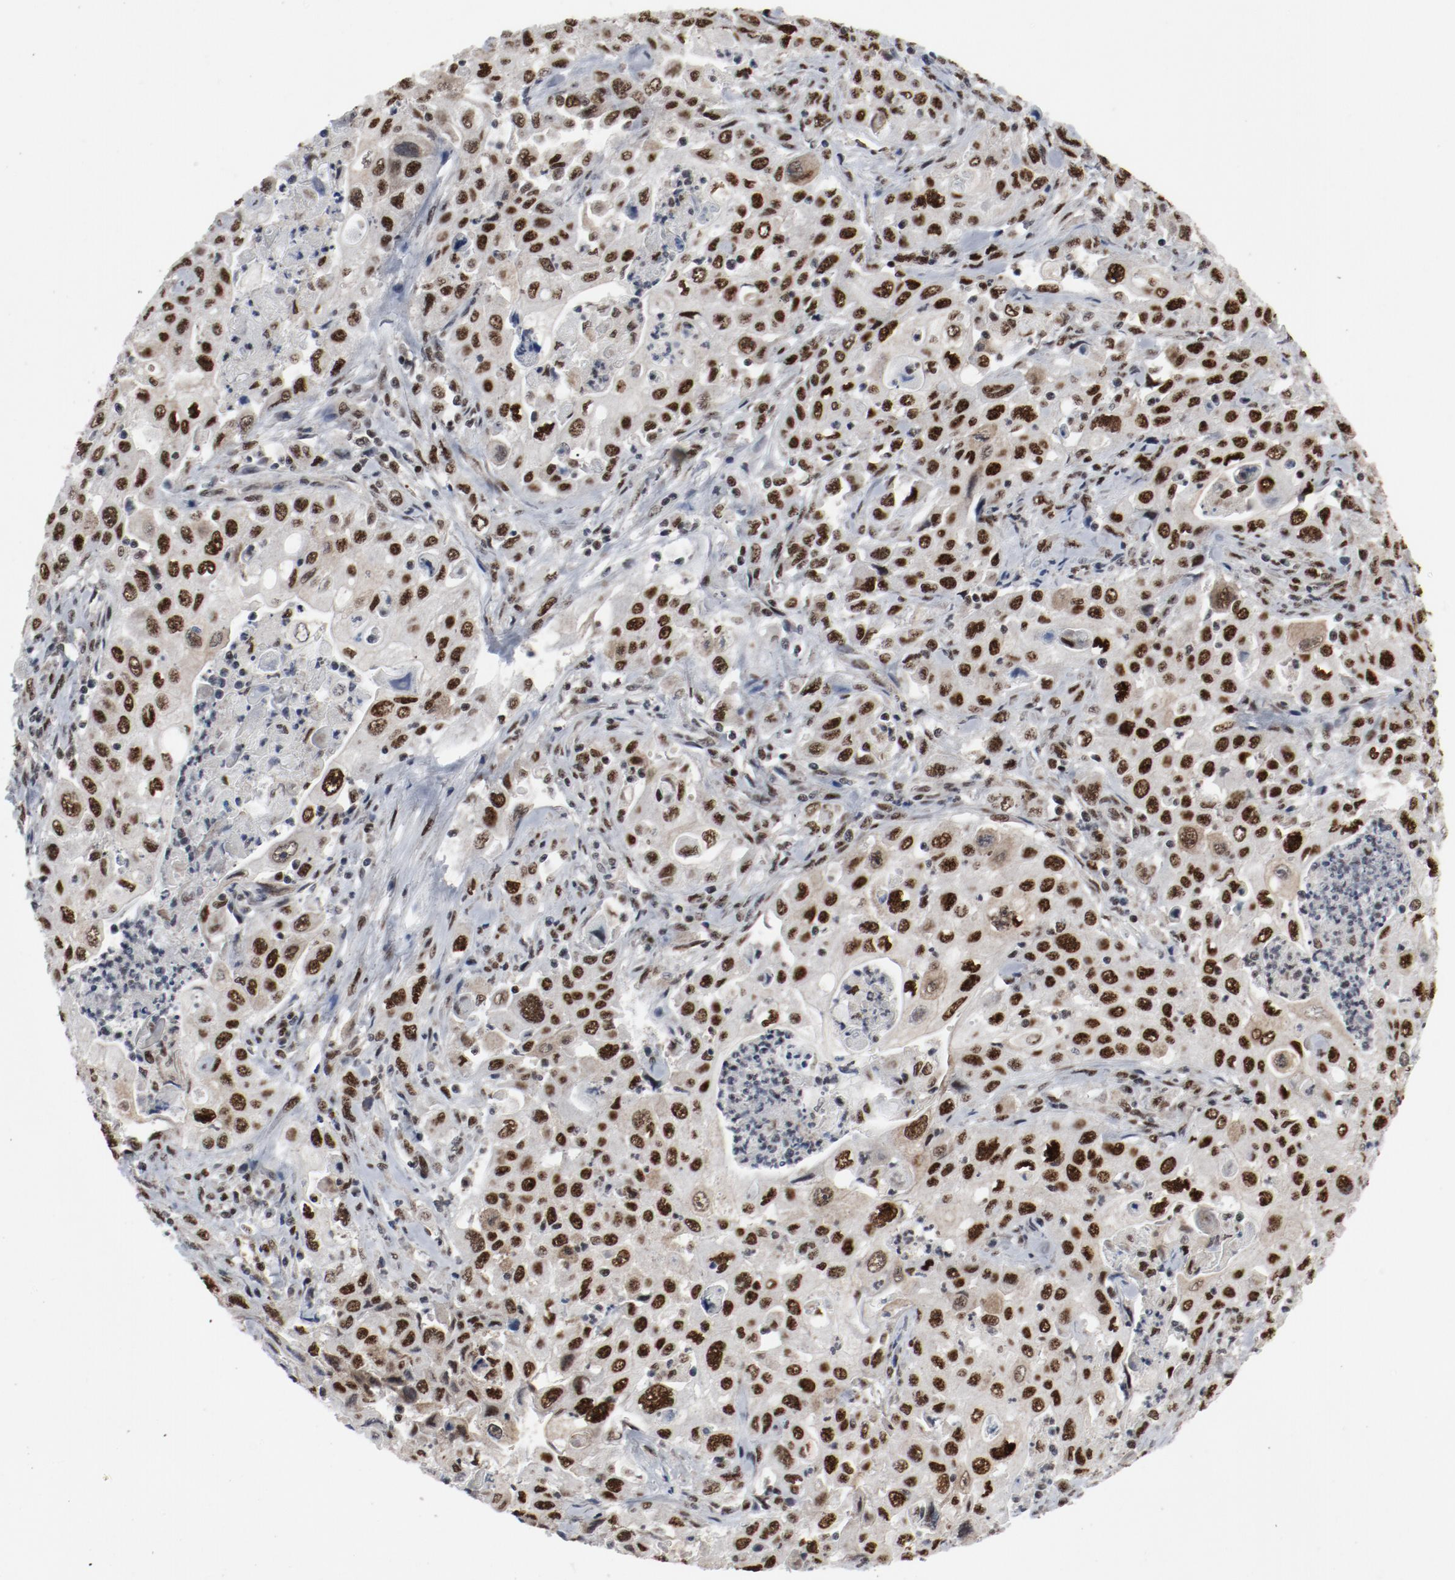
{"staining": {"intensity": "strong", "quantity": ">75%", "location": "nuclear"}, "tissue": "pancreatic cancer", "cell_type": "Tumor cells", "image_type": "cancer", "snomed": [{"axis": "morphology", "description": "Adenocarcinoma, NOS"}, {"axis": "topography", "description": "Pancreas"}], "caption": "Protein staining shows strong nuclear expression in approximately >75% of tumor cells in adenocarcinoma (pancreatic). Ihc stains the protein of interest in brown and the nuclei are stained blue.", "gene": "JMJD6", "patient": {"sex": "male", "age": 70}}